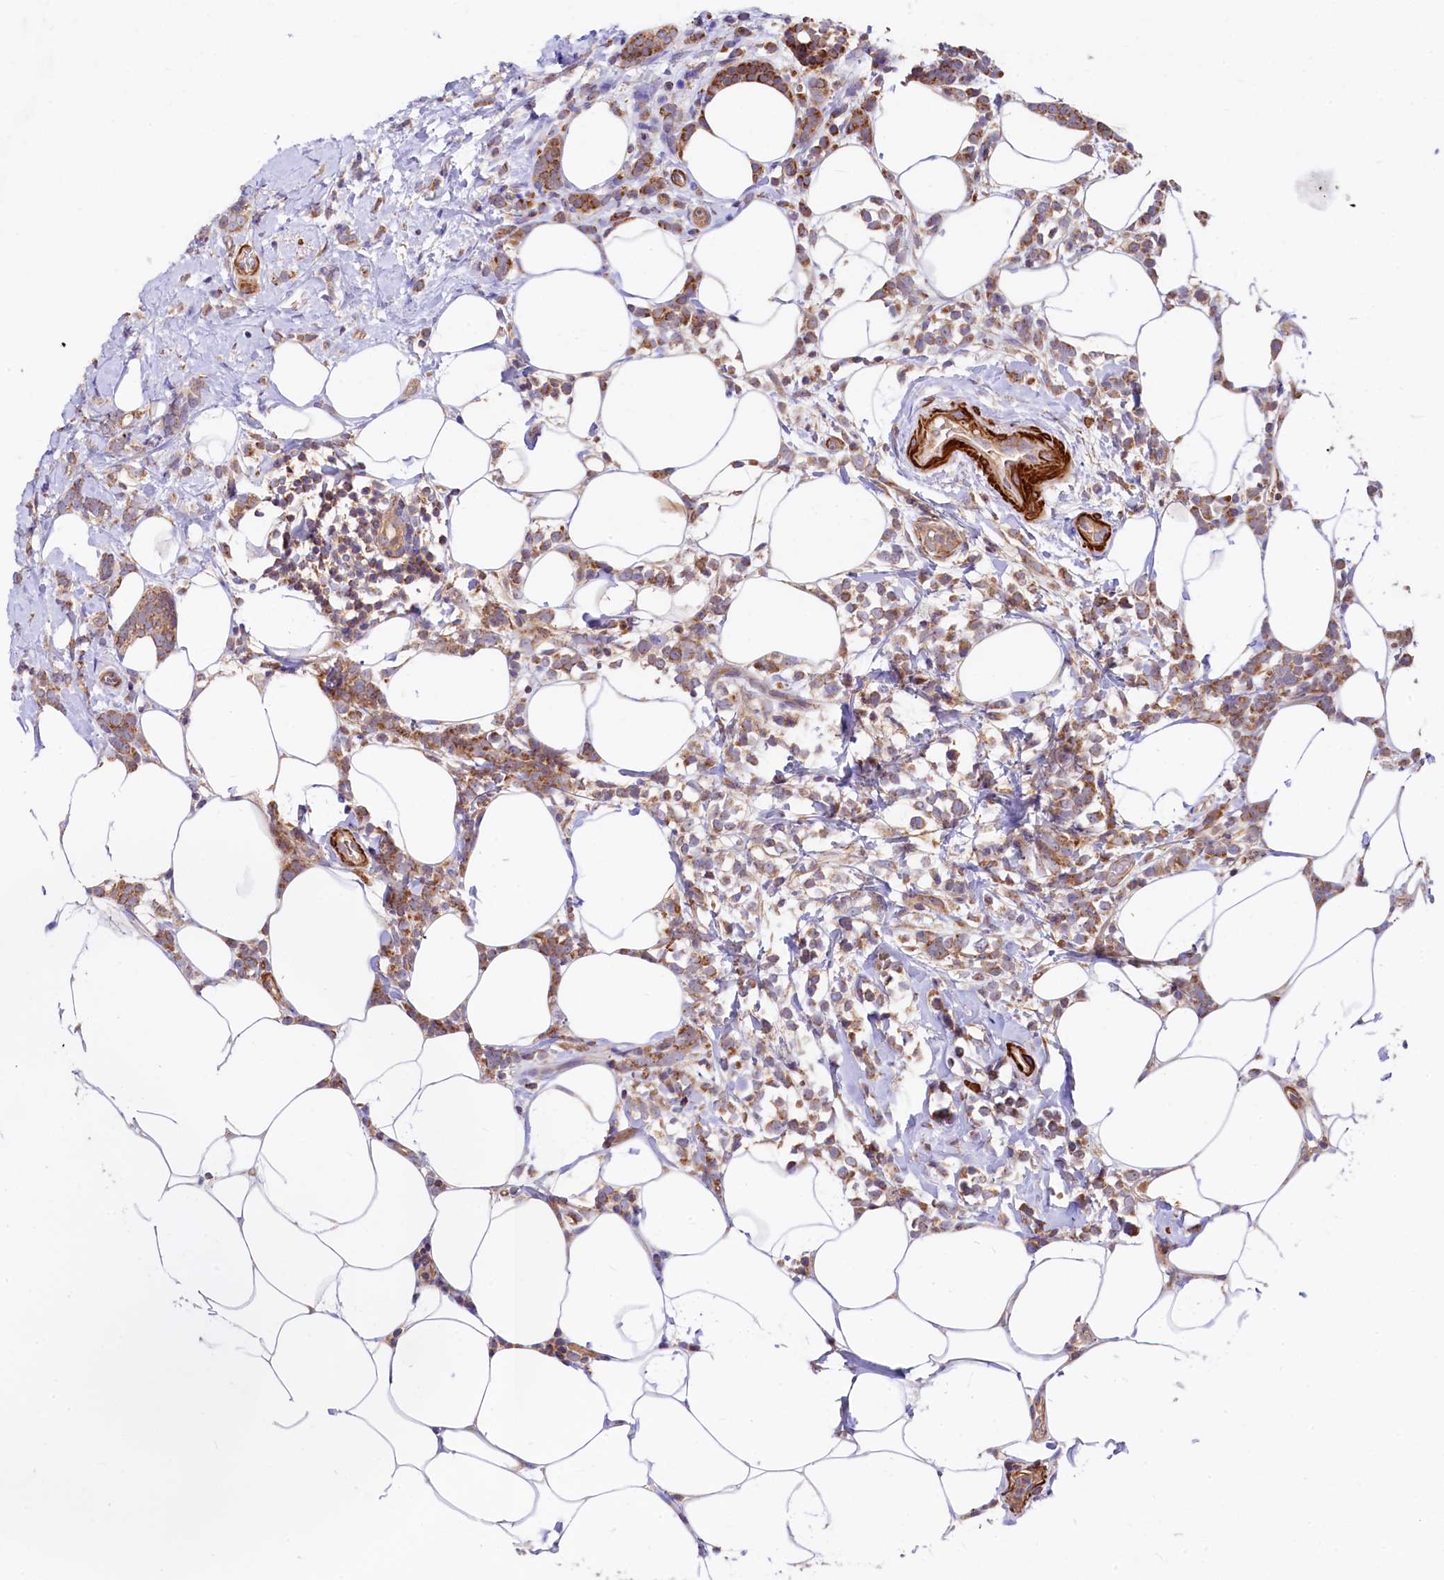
{"staining": {"intensity": "moderate", "quantity": ">75%", "location": "cytoplasmic/membranous"}, "tissue": "breast cancer", "cell_type": "Tumor cells", "image_type": "cancer", "snomed": [{"axis": "morphology", "description": "Lobular carcinoma"}, {"axis": "topography", "description": "Breast"}], "caption": "Protein analysis of breast cancer (lobular carcinoma) tissue displays moderate cytoplasmic/membranous staining in approximately >75% of tumor cells.", "gene": "CIAO3", "patient": {"sex": "female", "age": 58}}